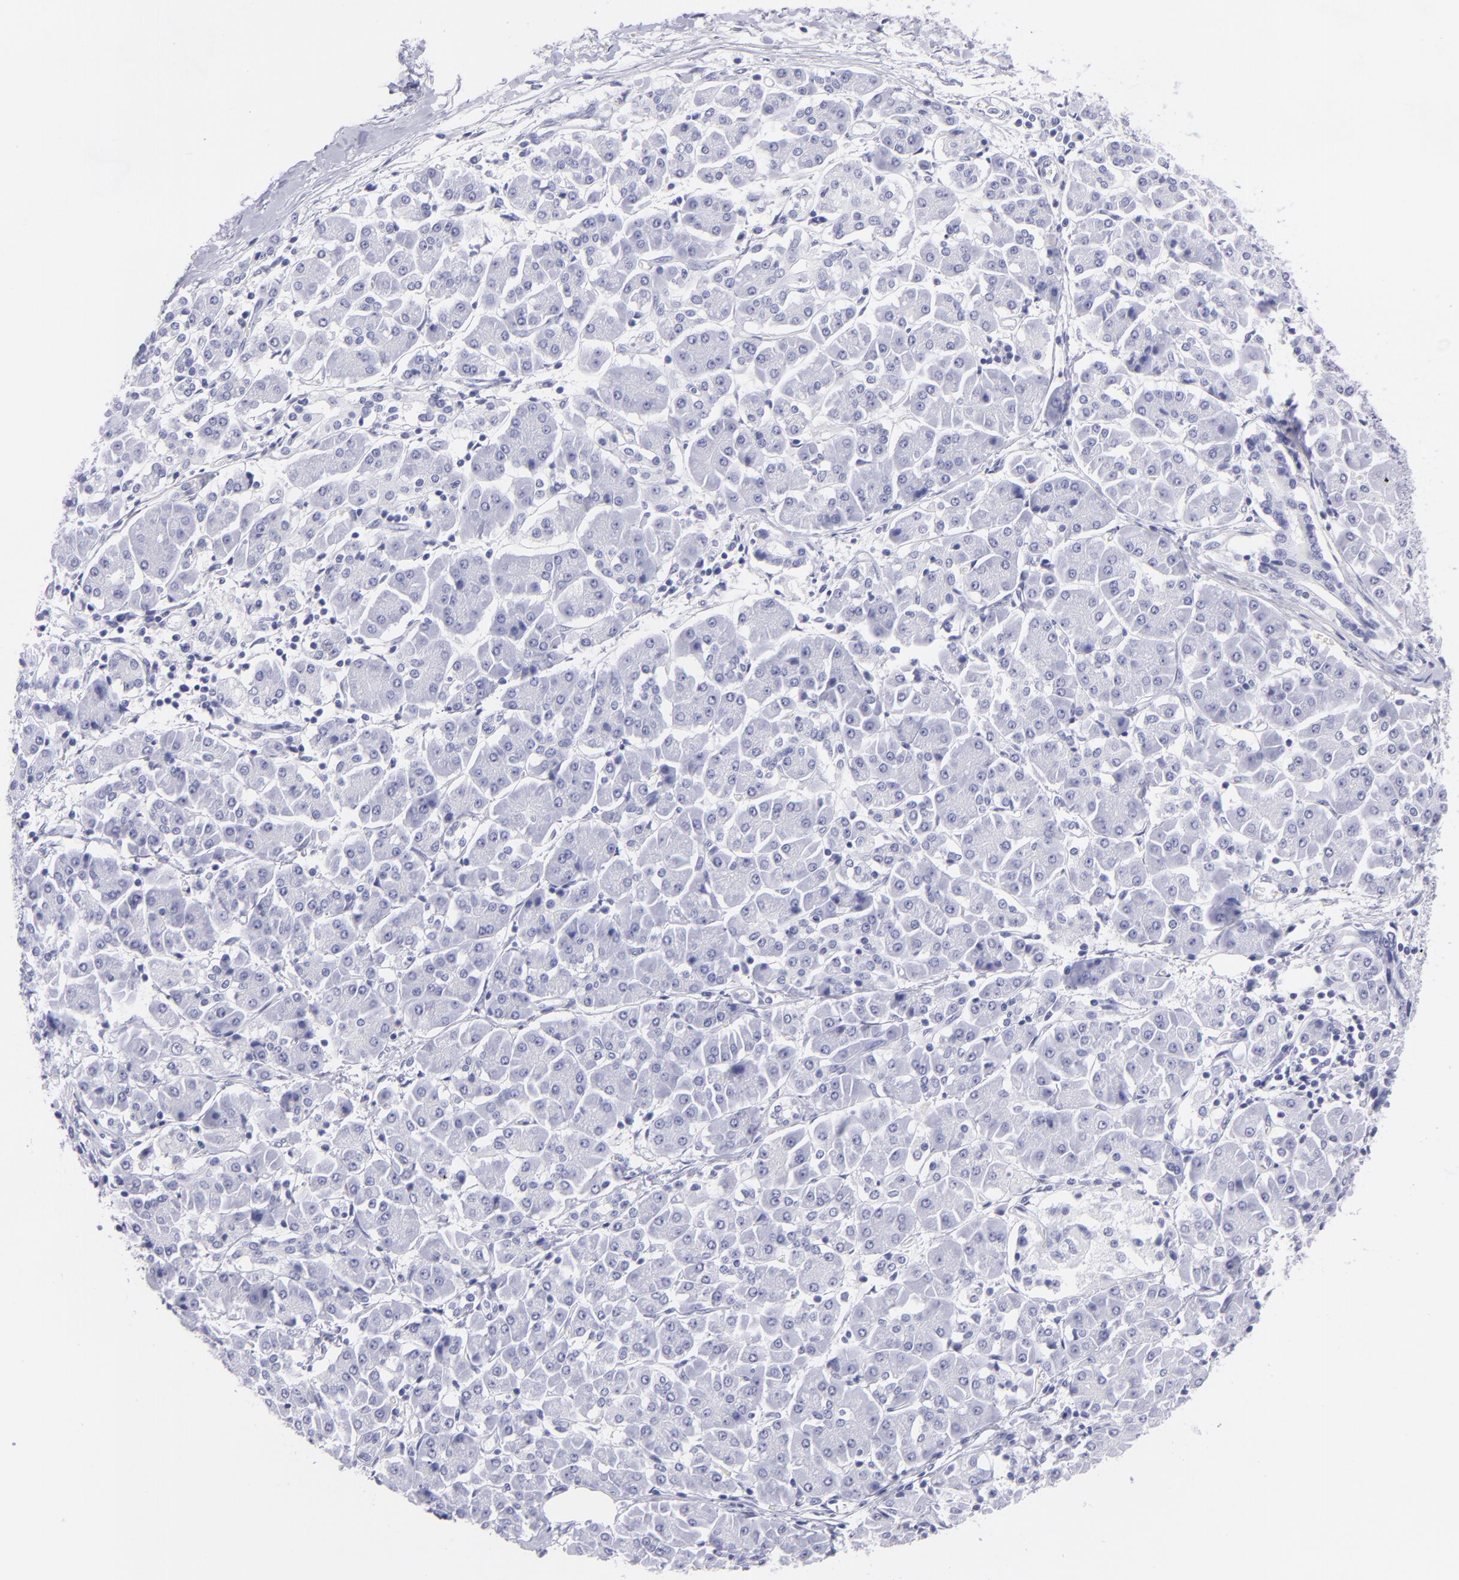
{"staining": {"intensity": "negative", "quantity": "none", "location": "none"}, "tissue": "pancreatic cancer", "cell_type": "Tumor cells", "image_type": "cancer", "snomed": [{"axis": "morphology", "description": "Adenocarcinoma, NOS"}, {"axis": "topography", "description": "Pancreas"}], "caption": "High magnification brightfield microscopy of pancreatic adenocarcinoma stained with DAB (brown) and counterstained with hematoxylin (blue): tumor cells show no significant staining.", "gene": "PIP", "patient": {"sex": "female", "age": 57}}